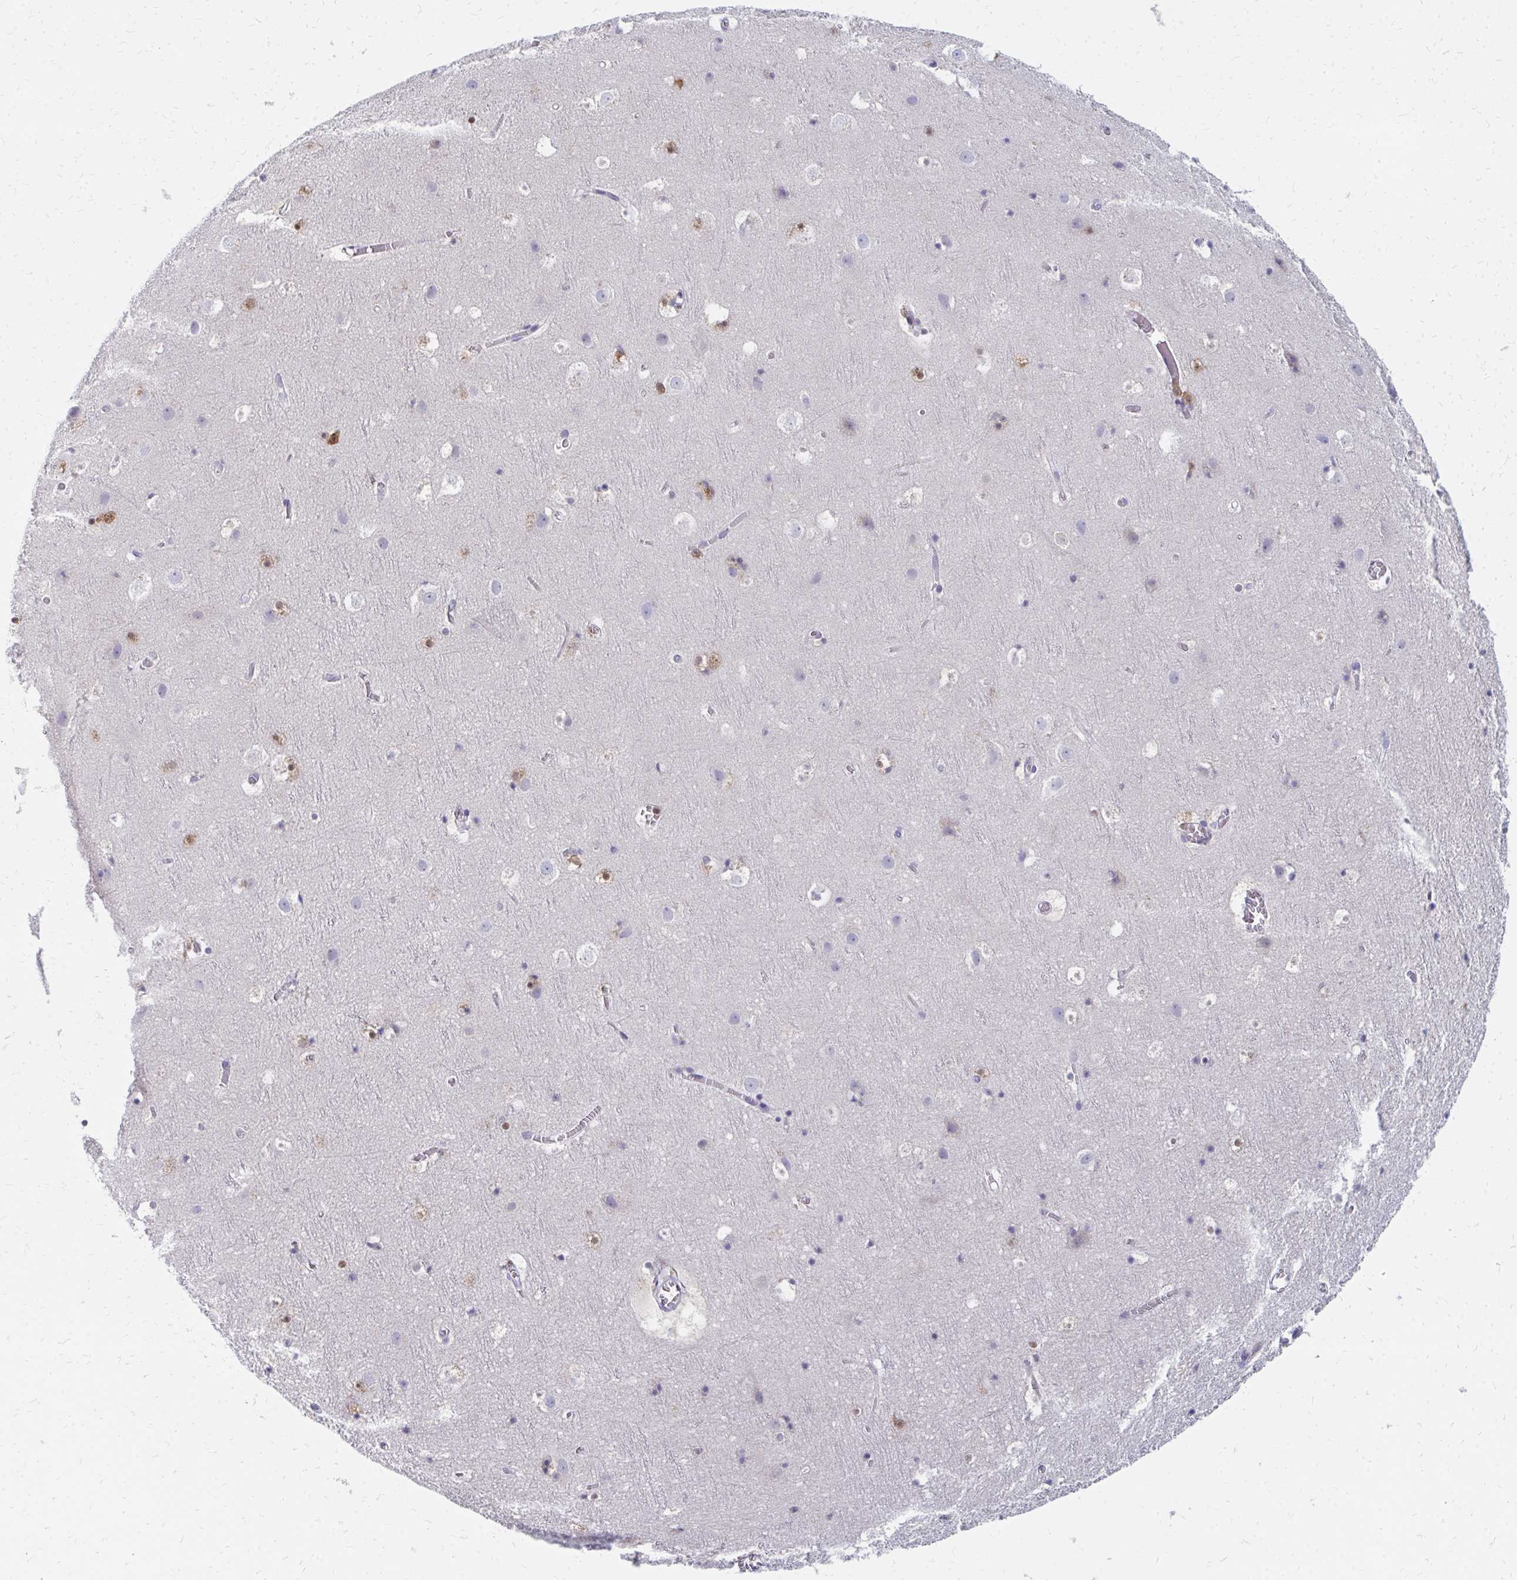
{"staining": {"intensity": "negative", "quantity": "none", "location": "none"}, "tissue": "cerebral cortex", "cell_type": "Endothelial cells", "image_type": "normal", "snomed": [{"axis": "morphology", "description": "Normal tissue, NOS"}, {"axis": "topography", "description": "Cerebral cortex"}], "caption": "Endothelial cells are negative for protein expression in benign human cerebral cortex. The staining was performed using DAB (3,3'-diaminobenzidine) to visualize the protein expression in brown, while the nuclei were stained in blue with hematoxylin (Magnification: 20x).", "gene": "PLK3", "patient": {"sex": "female", "age": 42}}